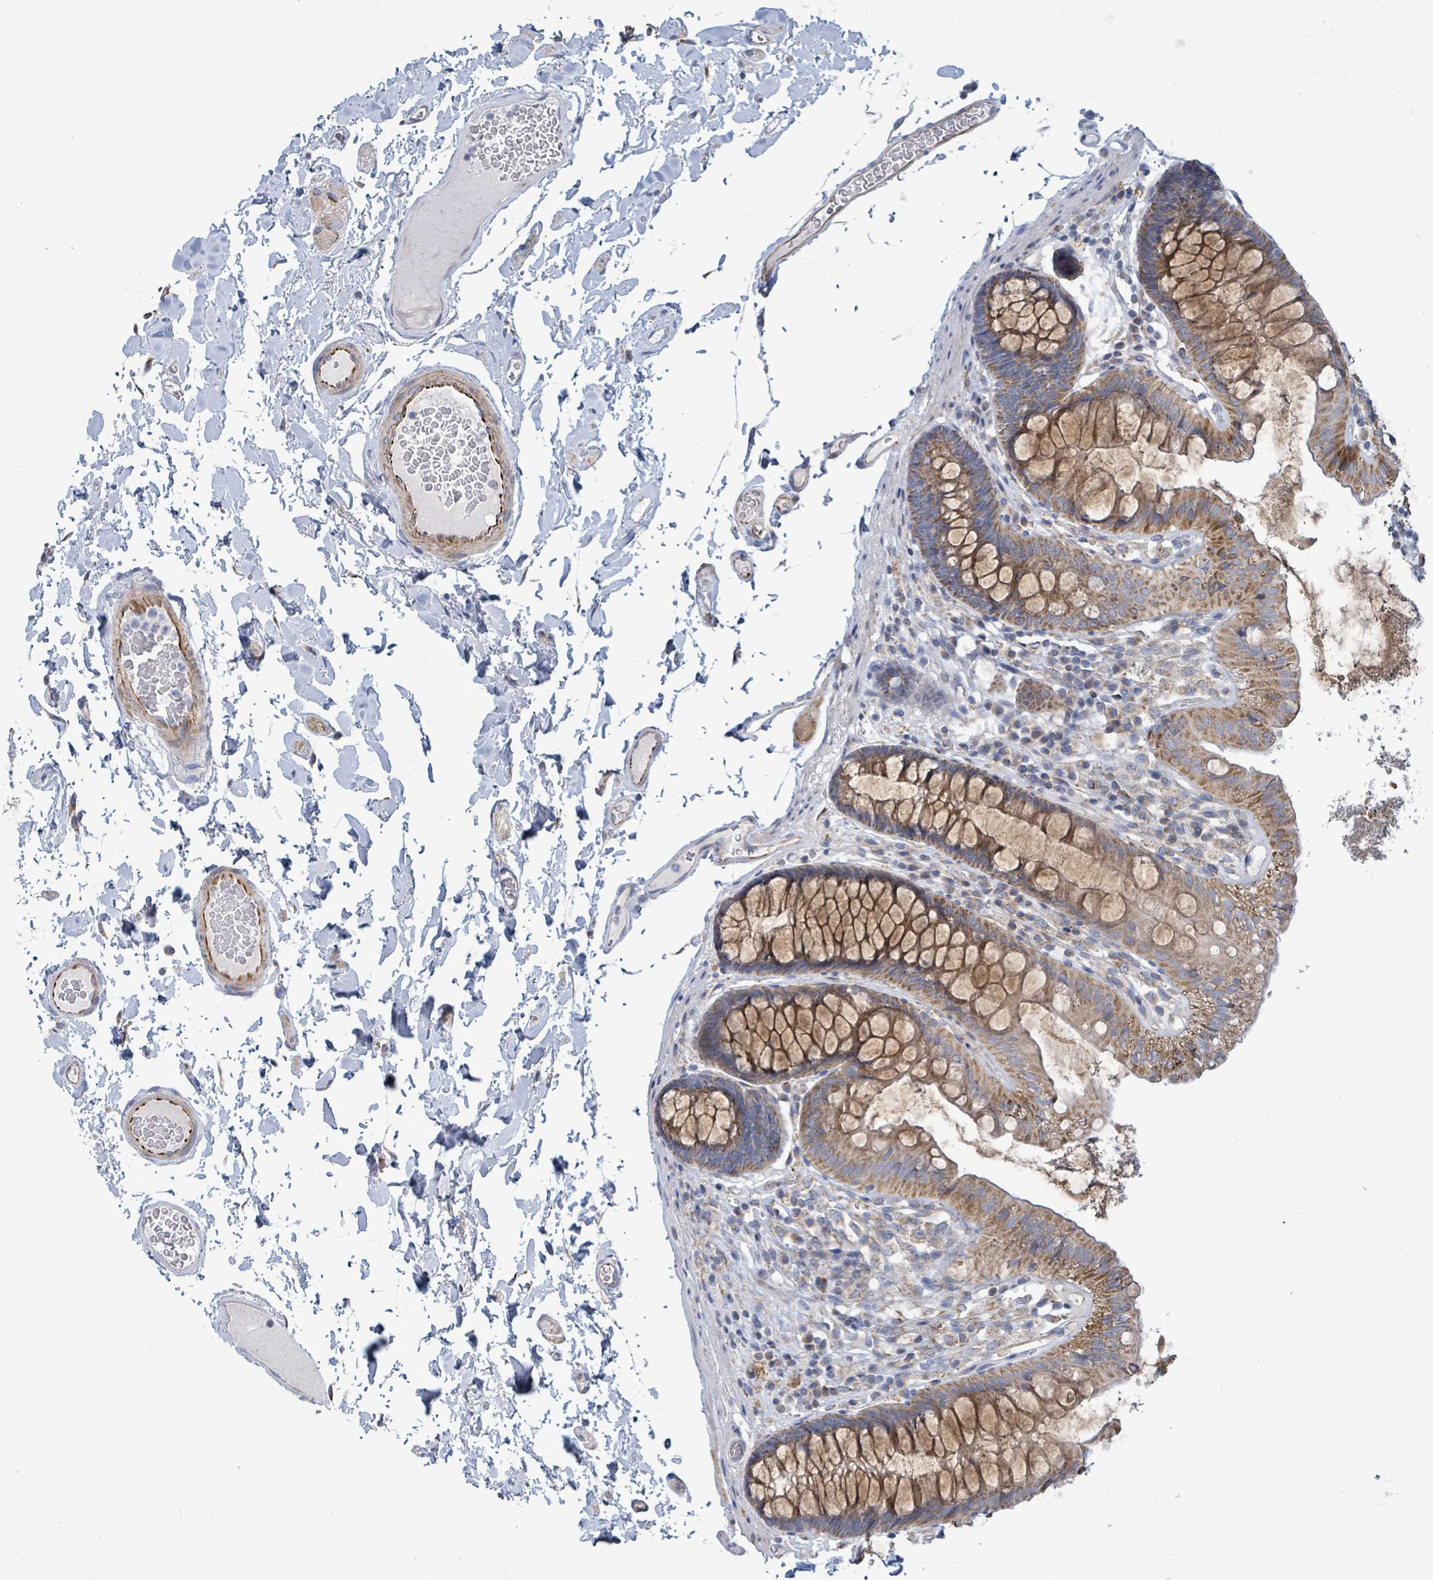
{"staining": {"intensity": "negative", "quantity": "none", "location": "none"}, "tissue": "colon", "cell_type": "Endothelial cells", "image_type": "normal", "snomed": [{"axis": "morphology", "description": "Normal tissue, NOS"}, {"axis": "topography", "description": "Colon"}], "caption": "IHC of benign human colon exhibits no positivity in endothelial cells.", "gene": "ALG12", "patient": {"sex": "male", "age": 84}}